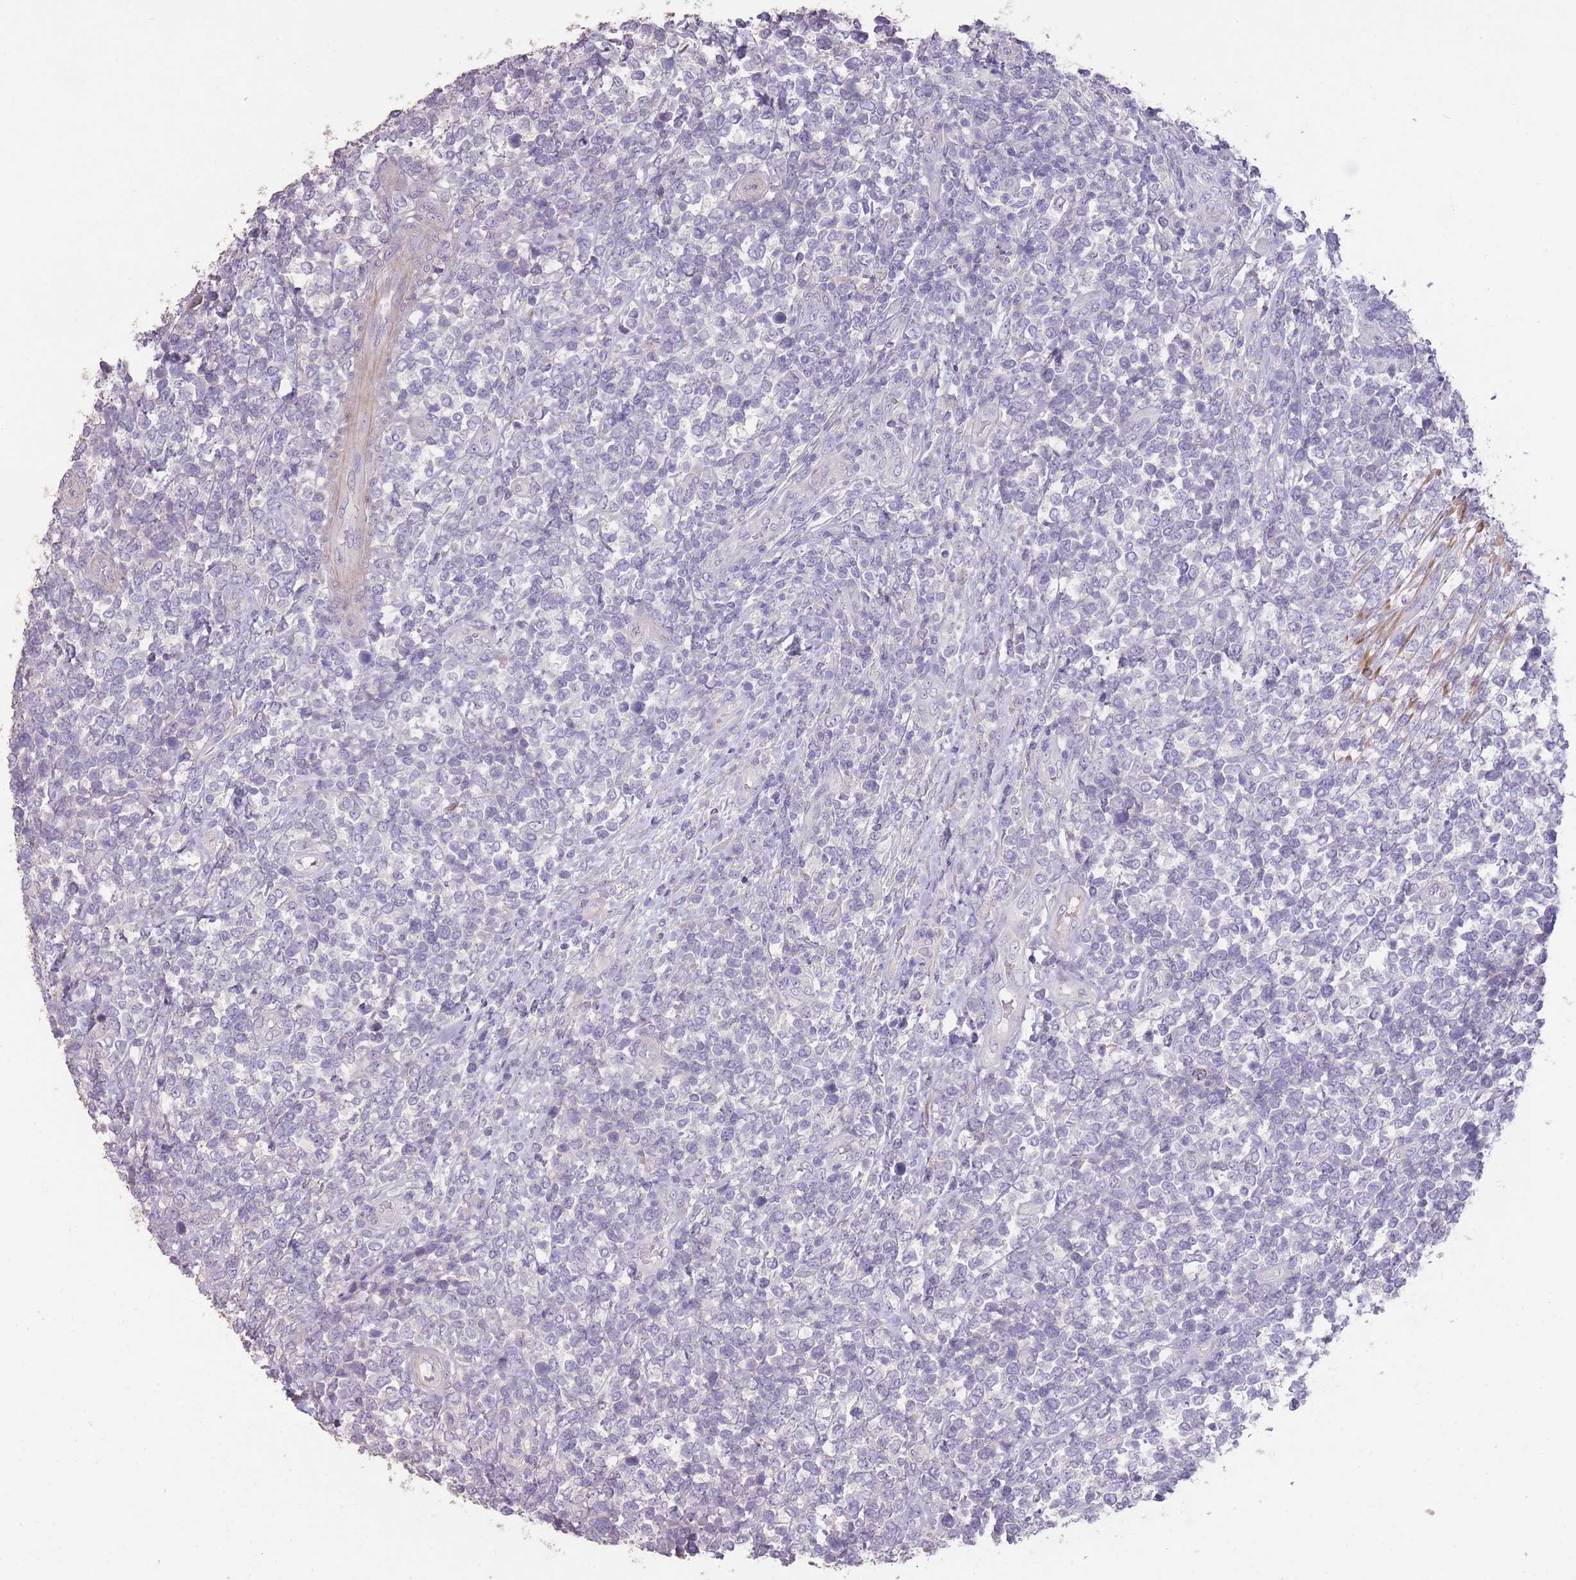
{"staining": {"intensity": "negative", "quantity": "none", "location": "none"}, "tissue": "lymphoma", "cell_type": "Tumor cells", "image_type": "cancer", "snomed": [{"axis": "morphology", "description": "Malignant lymphoma, non-Hodgkin's type, High grade"}, {"axis": "topography", "description": "Soft tissue"}], "caption": "Tumor cells show no significant protein positivity in high-grade malignant lymphoma, non-Hodgkin's type. (Immunohistochemistry (ihc), brightfield microscopy, high magnification).", "gene": "RSPH10B", "patient": {"sex": "female", "age": 56}}